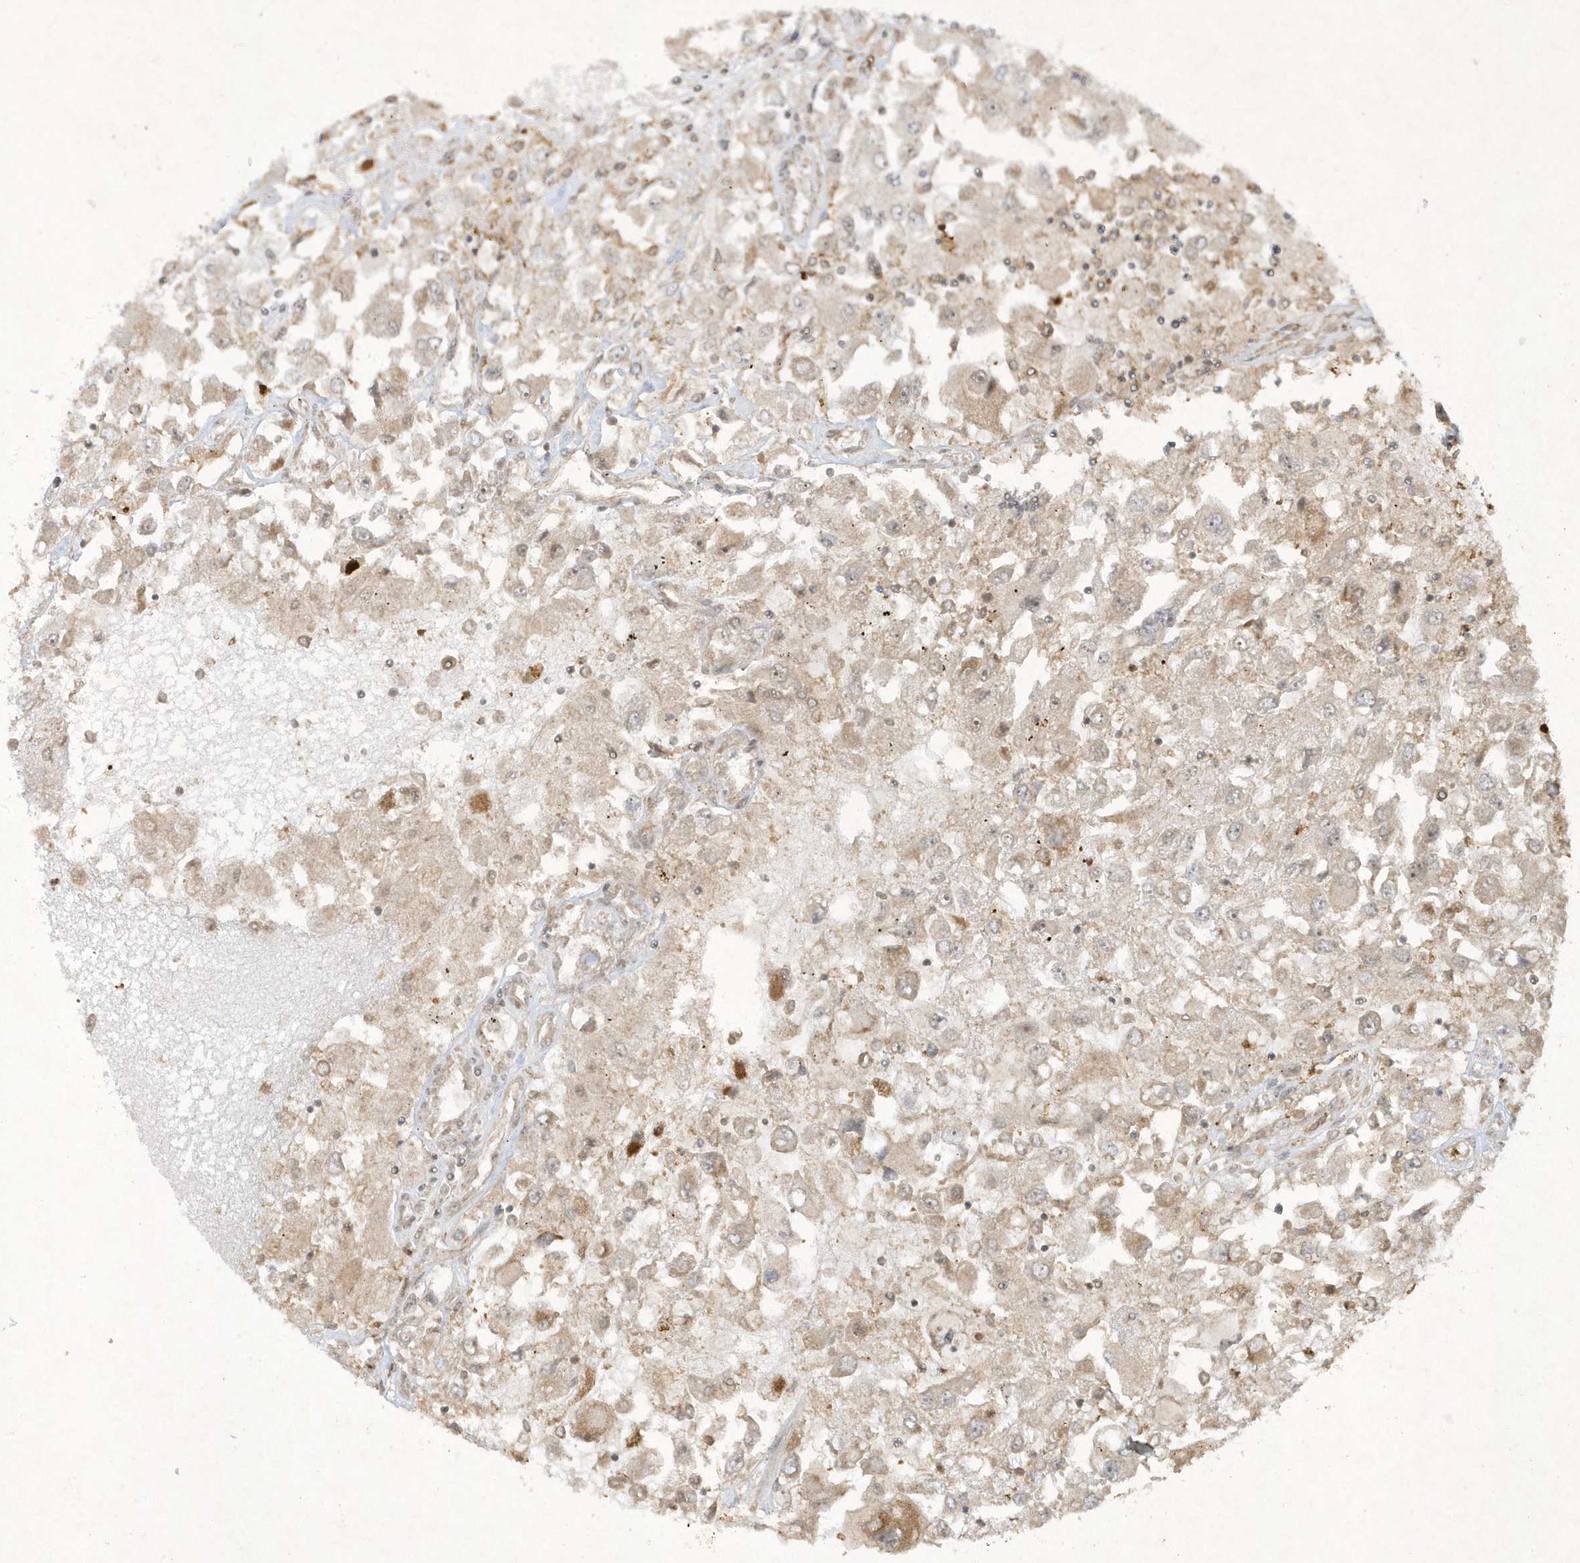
{"staining": {"intensity": "weak", "quantity": "<25%", "location": "cytoplasmic/membranous"}, "tissue": "renal cancer", "cell_type": "Tumor cells", "image_type": "cancer", "snomed": [{"axis": "morphology", "description": "Adenocarcinoma, NOS"}, {"axis": "topography", "description": "Kidney"}], "caption": "Human renal adenocarcinoma stained for a protein using immunohistochemistry (IHC) displays no positivity in tumor cells.", "gene": "ZNF213", "patient": {"sex": "female", "age": 52}}